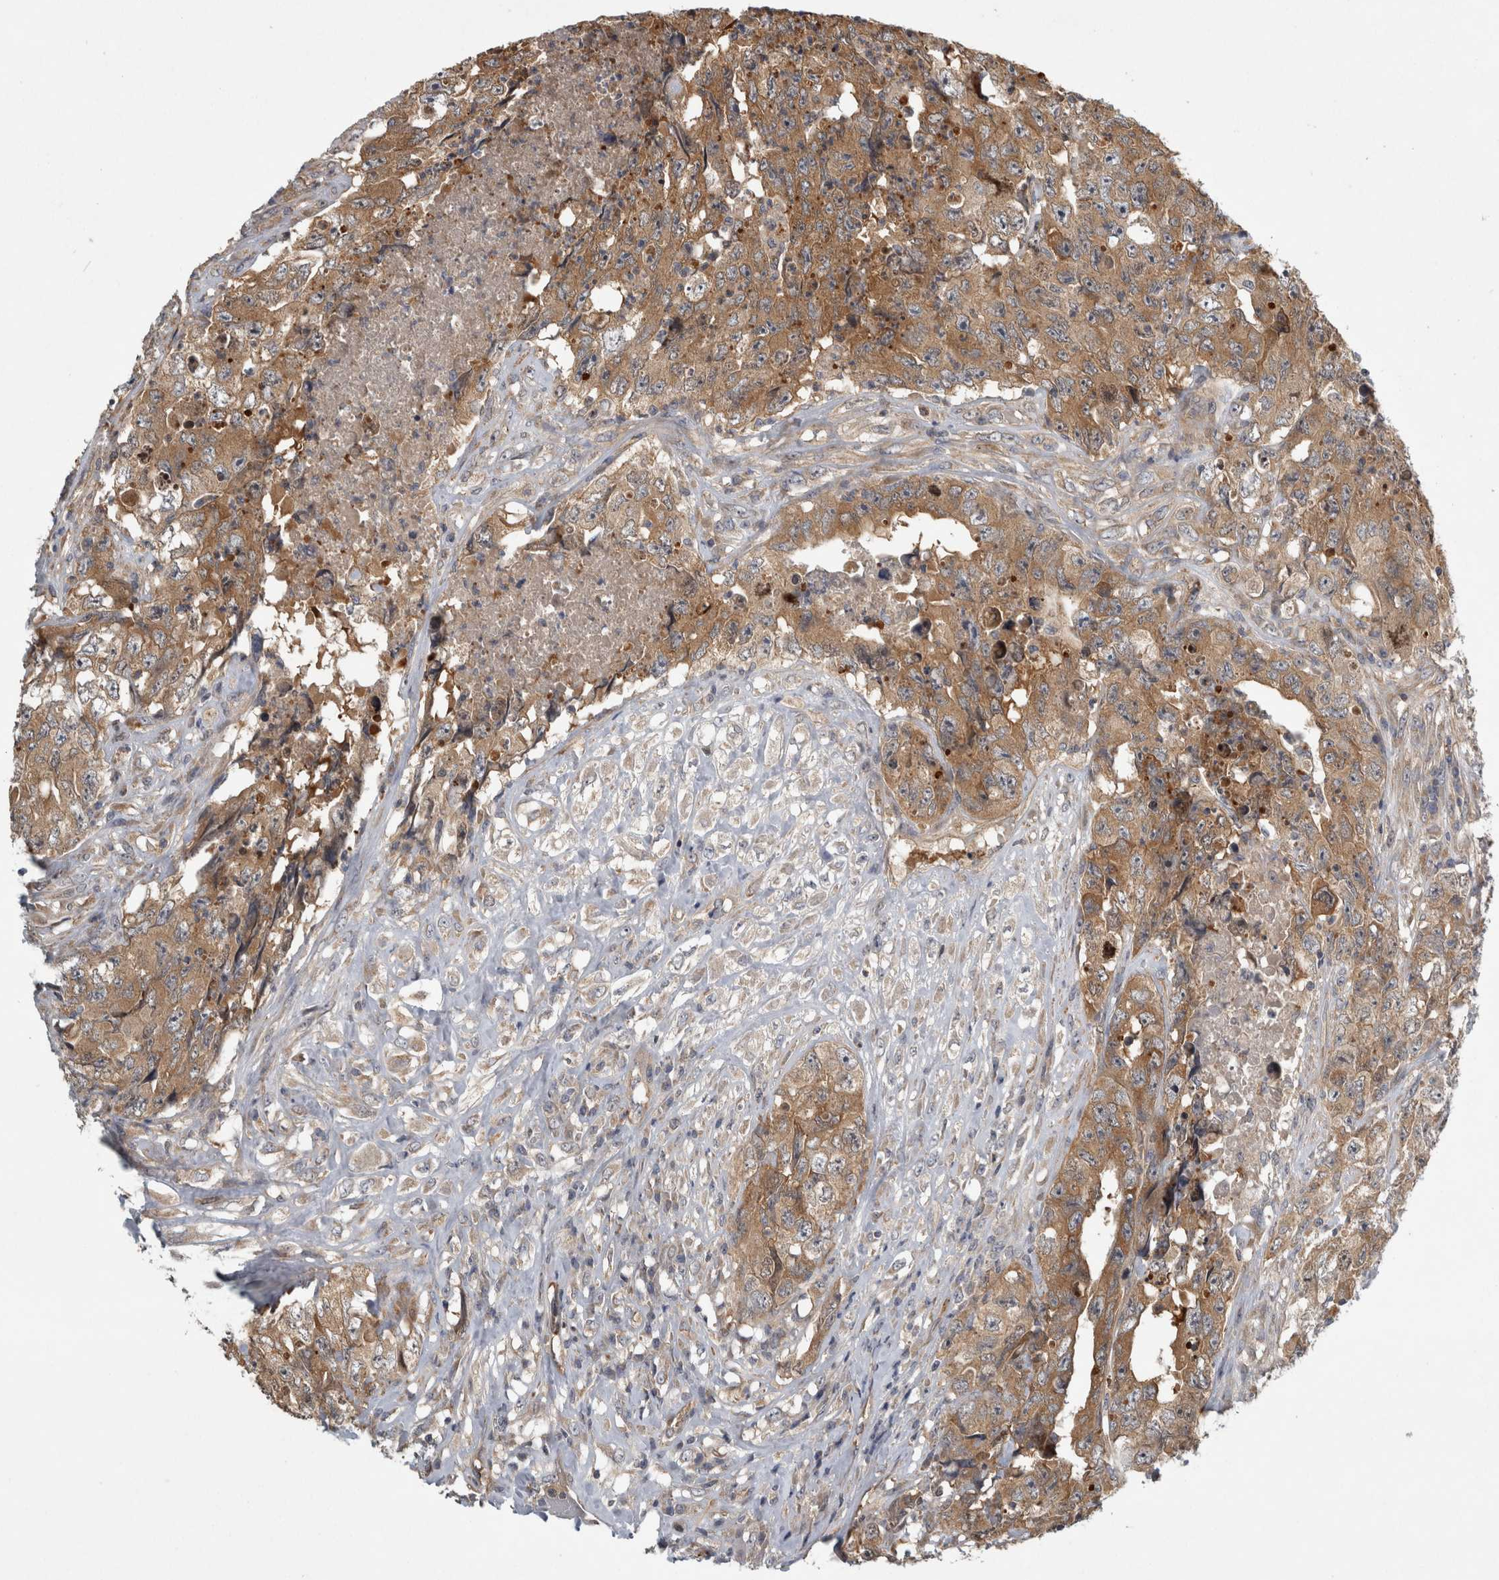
{"staining": {"intensity": "moderate", "quantity": ">75%", "location": "cytoplasmic/membranous"}, "tissue": "testis cancer", "cell_type": "Tumor cells", "image_type": "cancer", "snomed": [{"axis": "morphology", "description": "Carcinoma, Embryonal, NOS"}, {"axis": "topography", "description": "Testis"}], "caption": "Testis cancer stained for a protein reveals moderate cytoplasmic/membranous positivity in tumor cells.", "gene": "TRMT61B", "patient": {"sex": "male", "age": 32}}